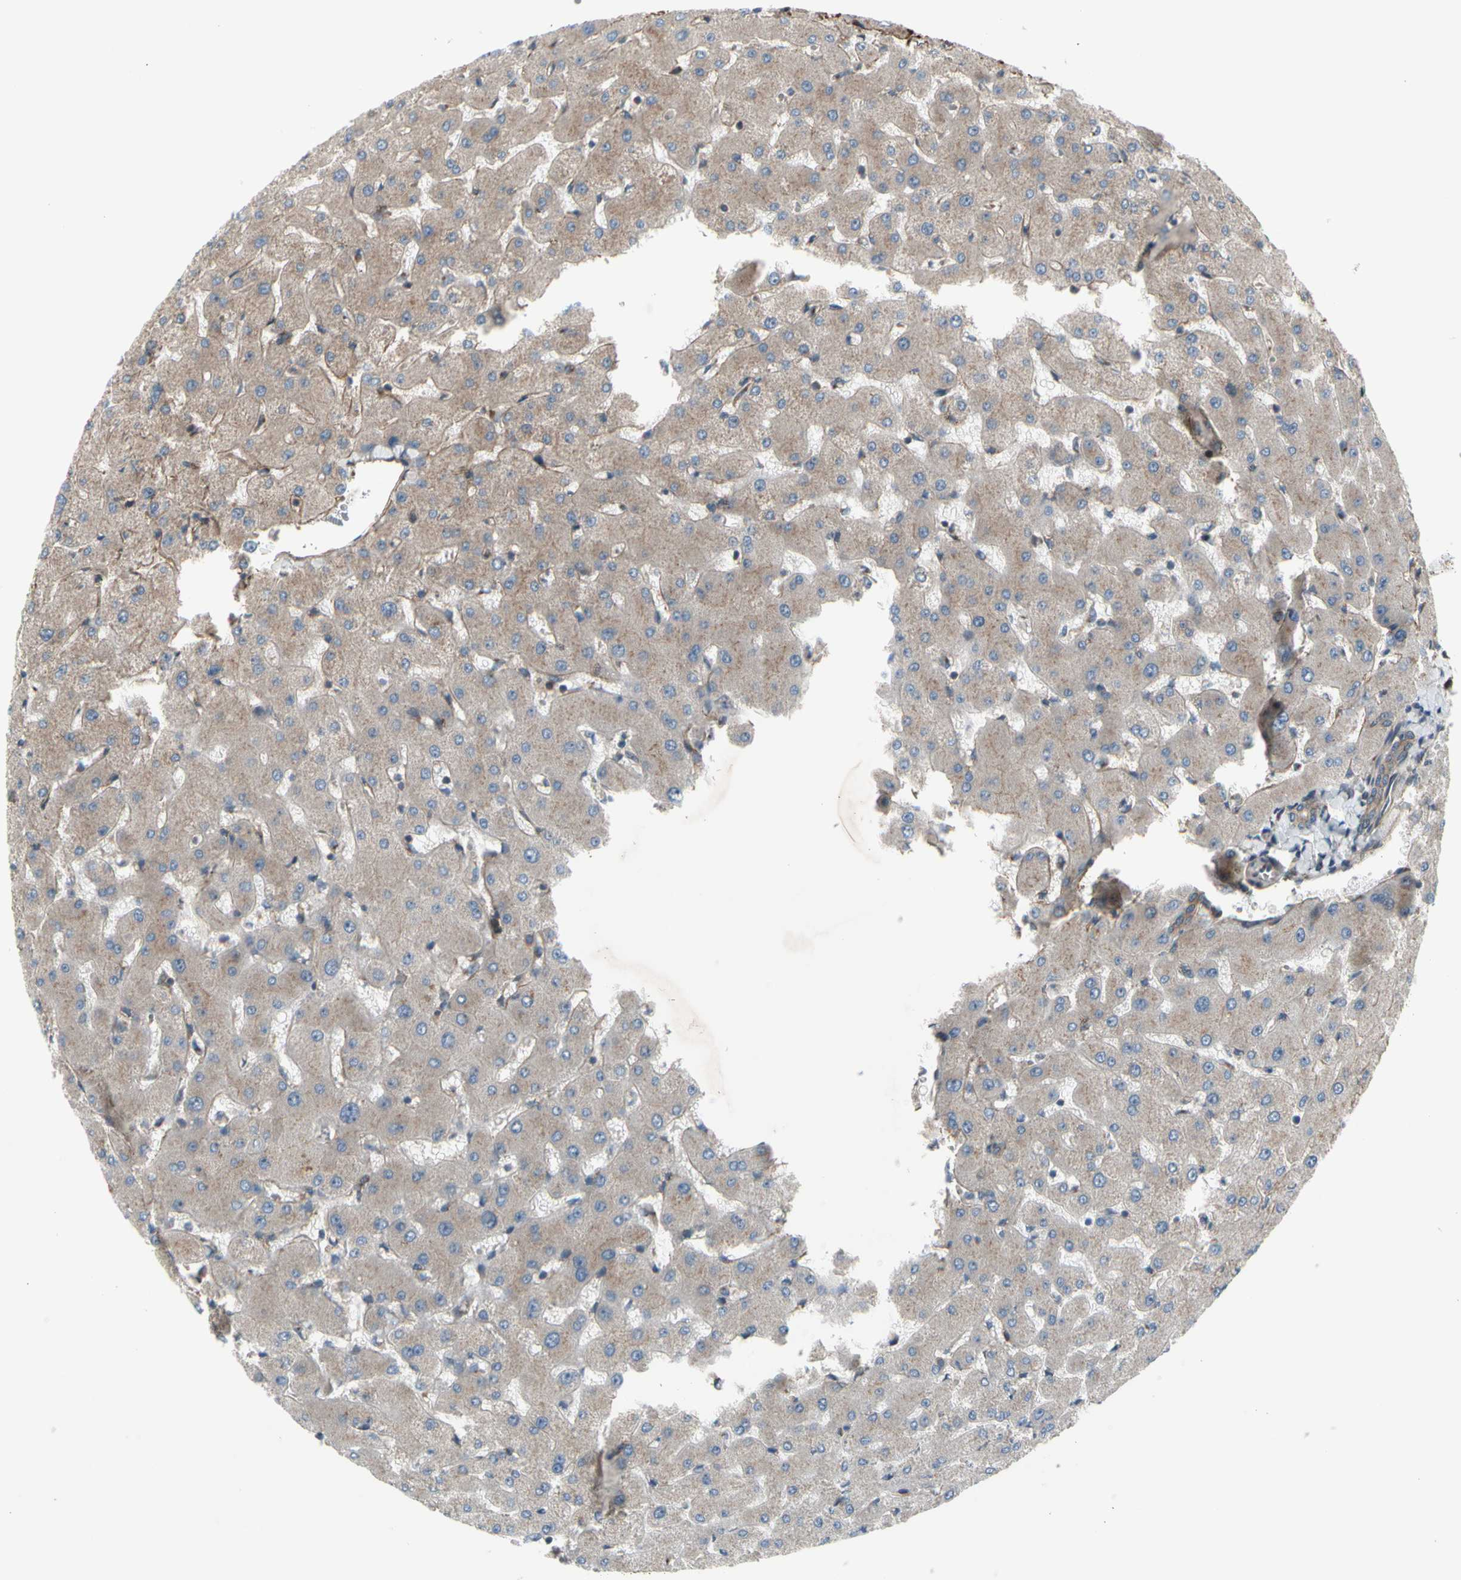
{"staining": {"intensity": "moderate", "quantity": ">75%", "location": "cytoplasmic/membranous"}, "tissue": "liver", "cell_type": "Cholangiocytes", "image_type": "normal", "snomed": [{"axis": "morphology", "description": "Normal tissue, NOS"}, {"axis": "topography", "description": "Liver"}], "caption": "Brown immunohistochemical staining in unremarkable human liver exhibits moderate cytoplasmic/membranous expression in approximately >75% of cholangiocytes.", "gene": "SLC39A9", "patient": {"sex": "female", "age": 63}}